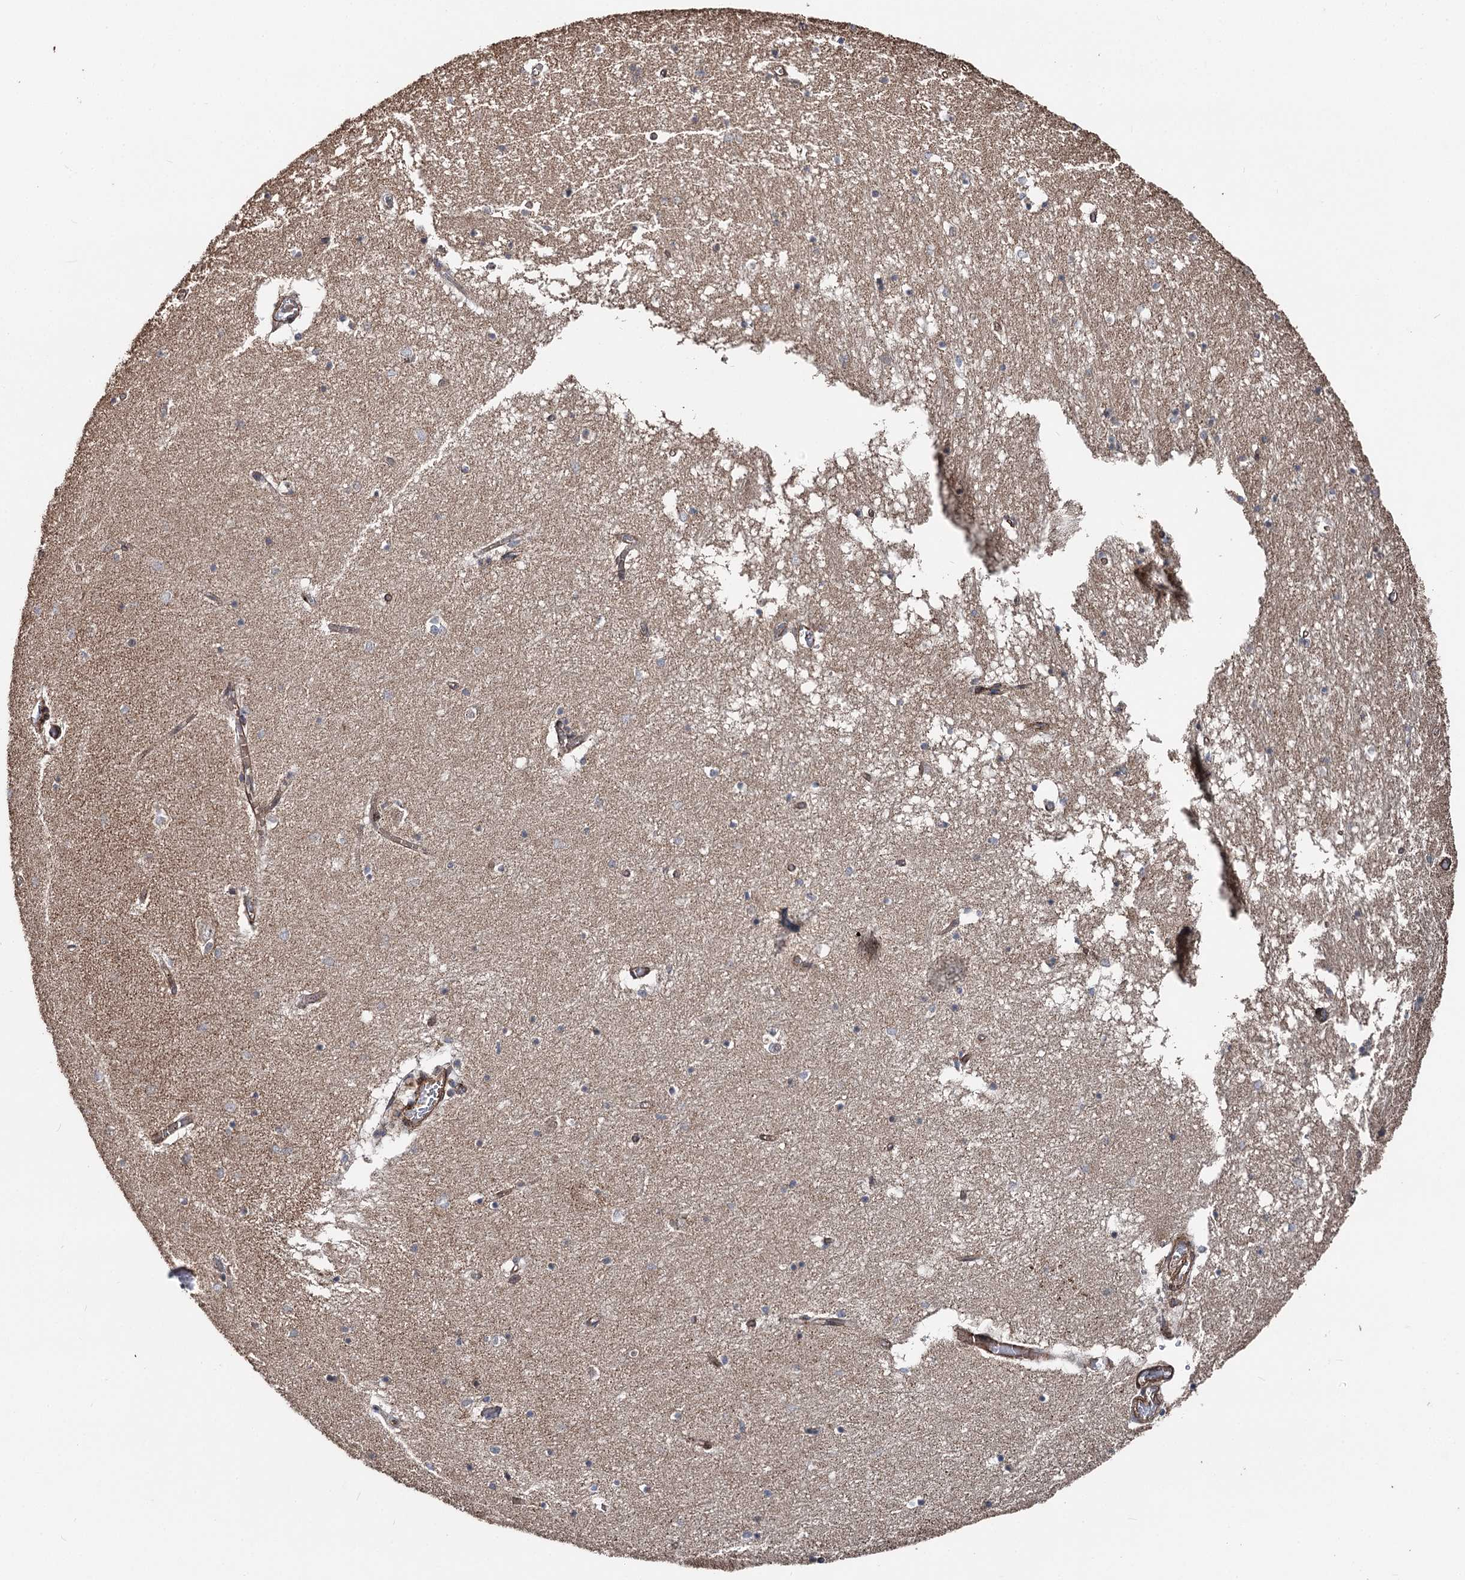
{"staining": {"intensity": "weak", "quantity": "<25%", "location": "cytoplasmic/membranous"}, "tissue": "hippocampus", "cell_type": "Glial cells", "image_type": "normal", "snomed": [{"axis": "morphology", "description": "Normal tissue, NOS"}, {"axis": "topography", "description": "Hippocampus"}], "caption": "The histopathology image demonstrates no significant positivity in glial cells of hippocampus.", "gene": "ITFG2", "patient": {"sex": "male", "age": 70}}